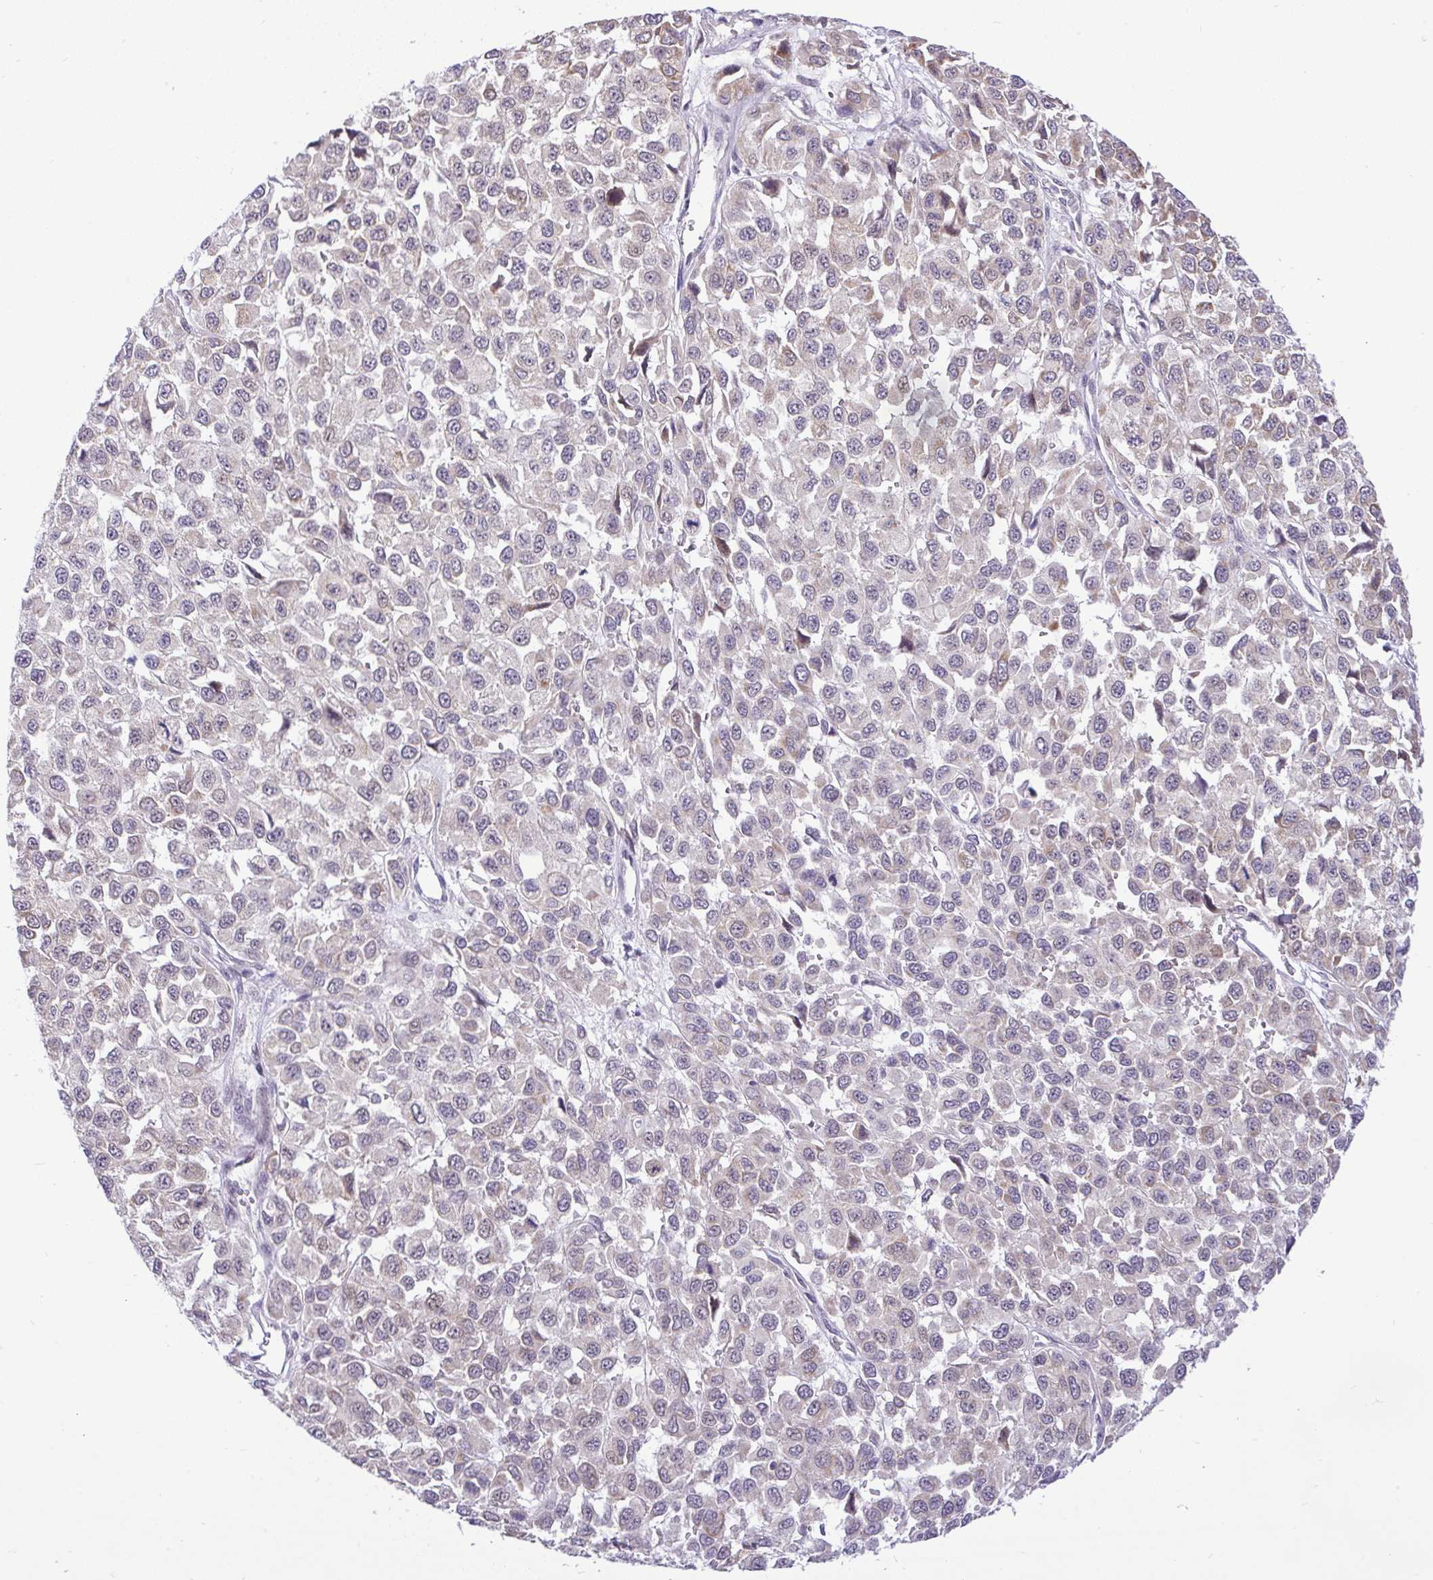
{"staining": {"intensity": "moderate", "quantity": "<25%", "location": "cytoplasmic/membranous"}, "tissue": "melanoma", "cell_type": "Tumor cells", "image_type": "cancer", "snomed": [{"axis": "morphology", "description": "Malignant melanoma, NOS"}, {"axis": "topography", "description": "Skin"}], "caption": "Human malignant melanoma stained with a brown dye shows moderate cytoplasmic/membranous positive expression in approximately <25% of tumor cells.", "gene": "PYCR2", "patient": {"sex": "male", "age": 62}}